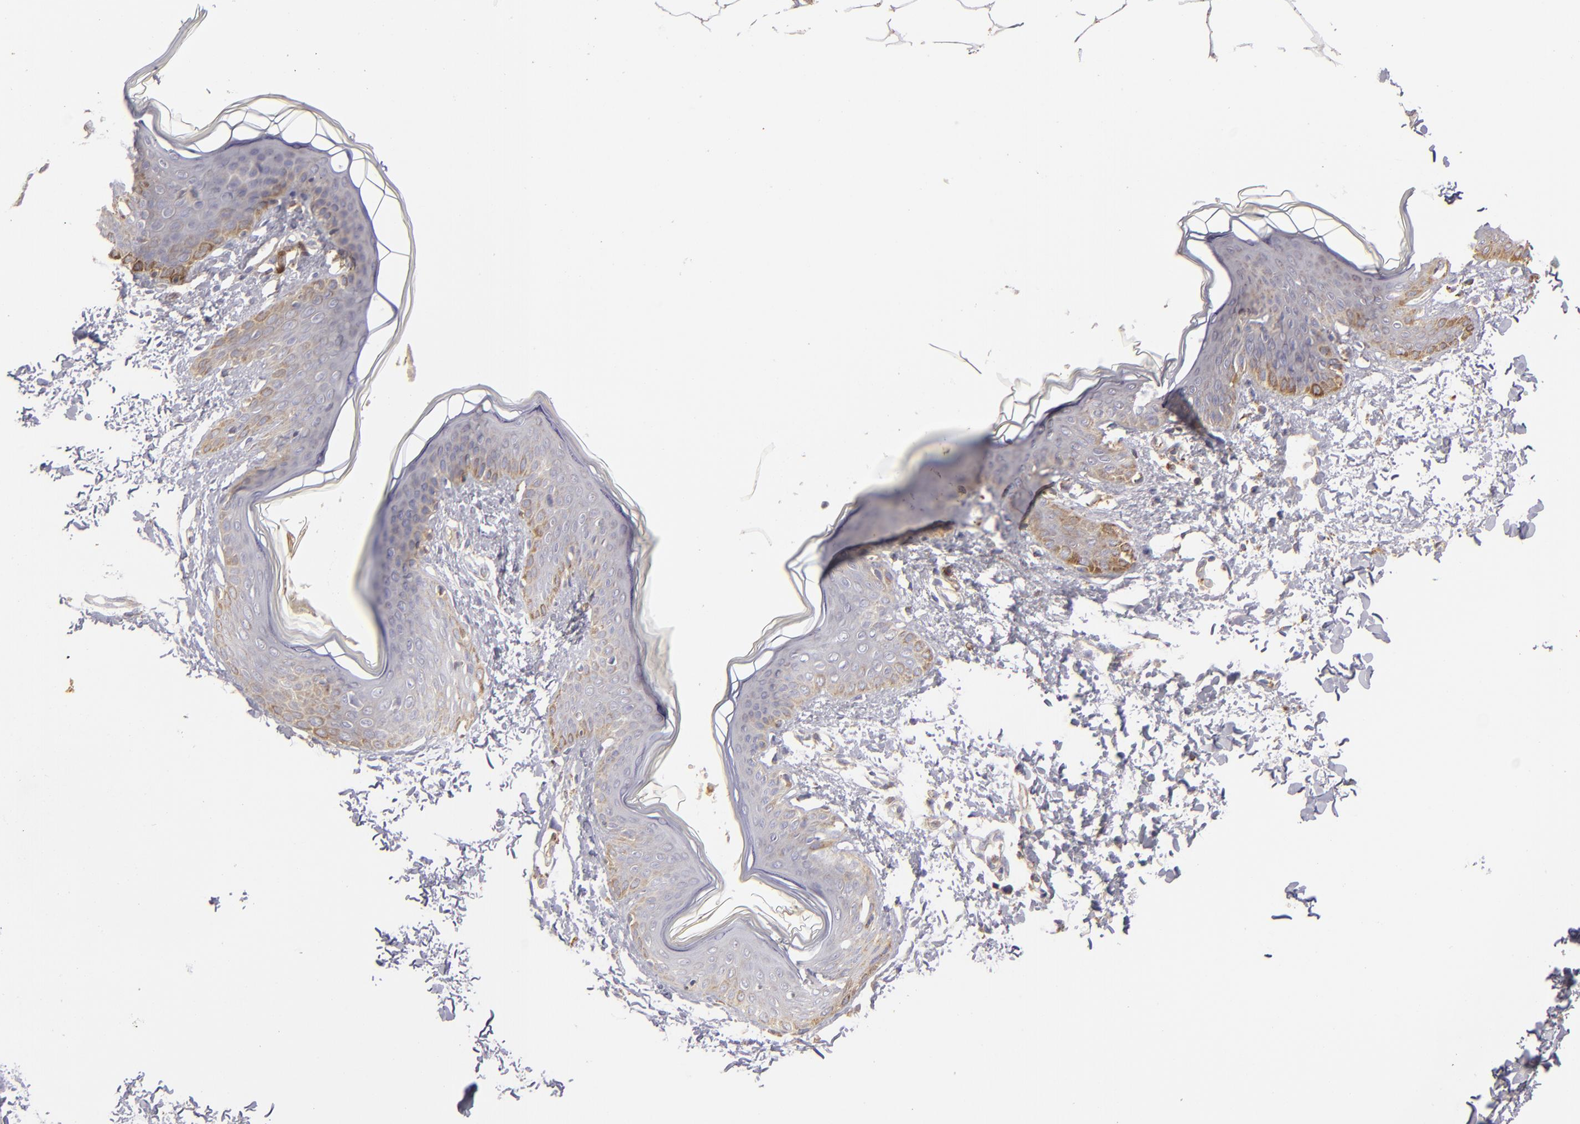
{"staining": {"intensity": "moderate", "quantity": "25%-75%", "location": "cytoplasmic/membranous"}, "tissue": "skin", "cell_type": "Fibroblasts", "image_type": "normal", "snomed": [{"axis": "morphology", "description": "Normal tissue, NOS"}, {"axis": "topography", "description": "Skin"}], "caption": "Immunohistochemical staining of benign human skin exhibits medium levels of moderate cytoplasmic/membranous expression in approximately 25%-75% of fibroblasts. Immunohistochemistry (ihc) stains the protein in brown and the nuclei are stained blue.", "gene": "CFB", "patient": {"sex": "female", "age": 17}}